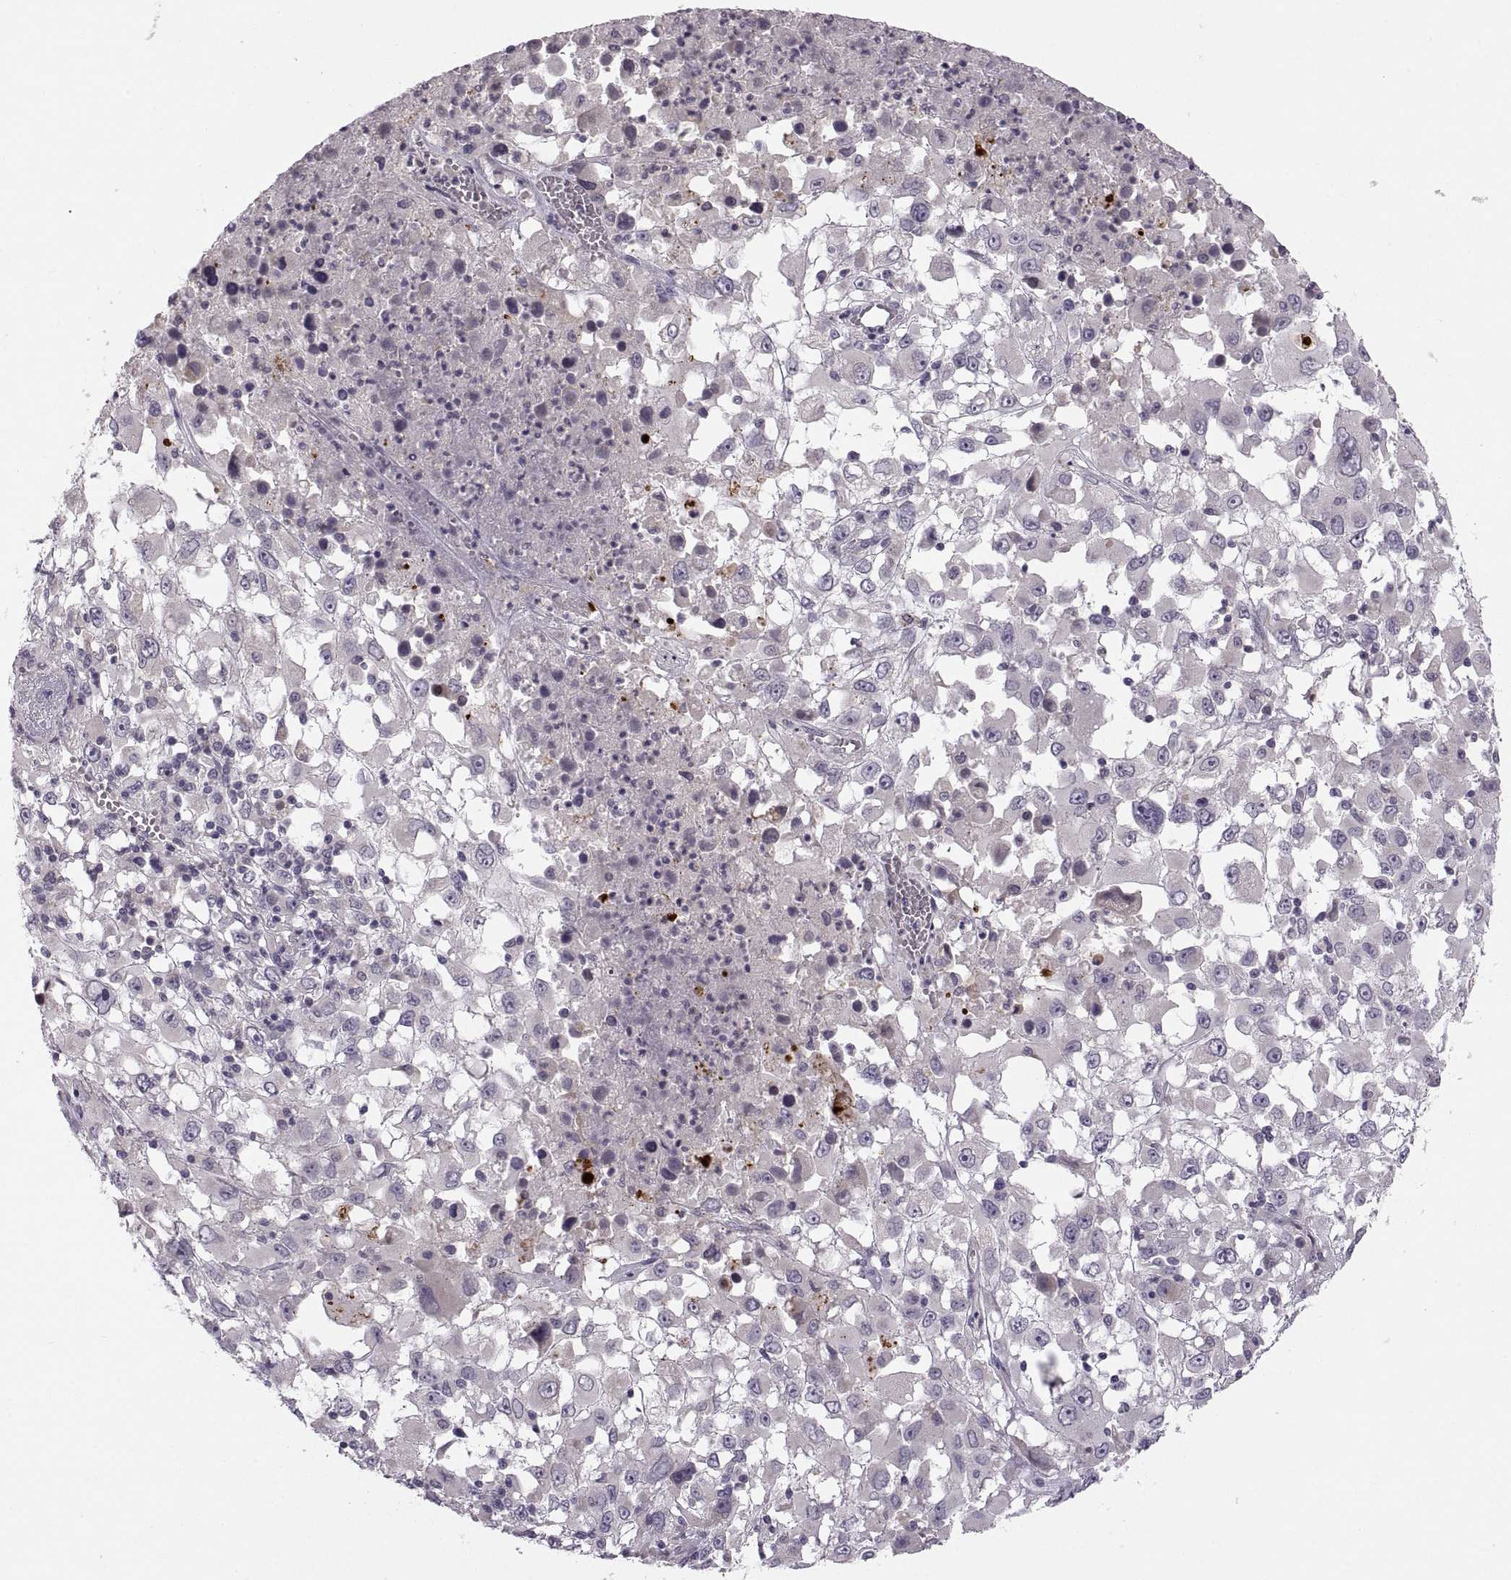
{"staining": {"intensity": "negative", "quantity": "none", "location": "none"}, "tissue": "melanoma", "cell_type": "Tumor cells", "image_type": "cancer", "snomed": [{"axis": "morphology", "description": "Malignant melanoma, Metastatic site"}, {"axis": "topography", "description": "Soft tissue"}], "caption": "Melanoma was stained to show a protein in brown. There is no significant expression in tumor cells. The staining was performed using DAB (3,3'-diaminobenzidine) to visualize the protein expression in brown, while the nuclei were stained in blue with hematoxylin (Magnification: 20x).", "gene": "ADH6", "patient": {"sex": "male", "age": 50}}